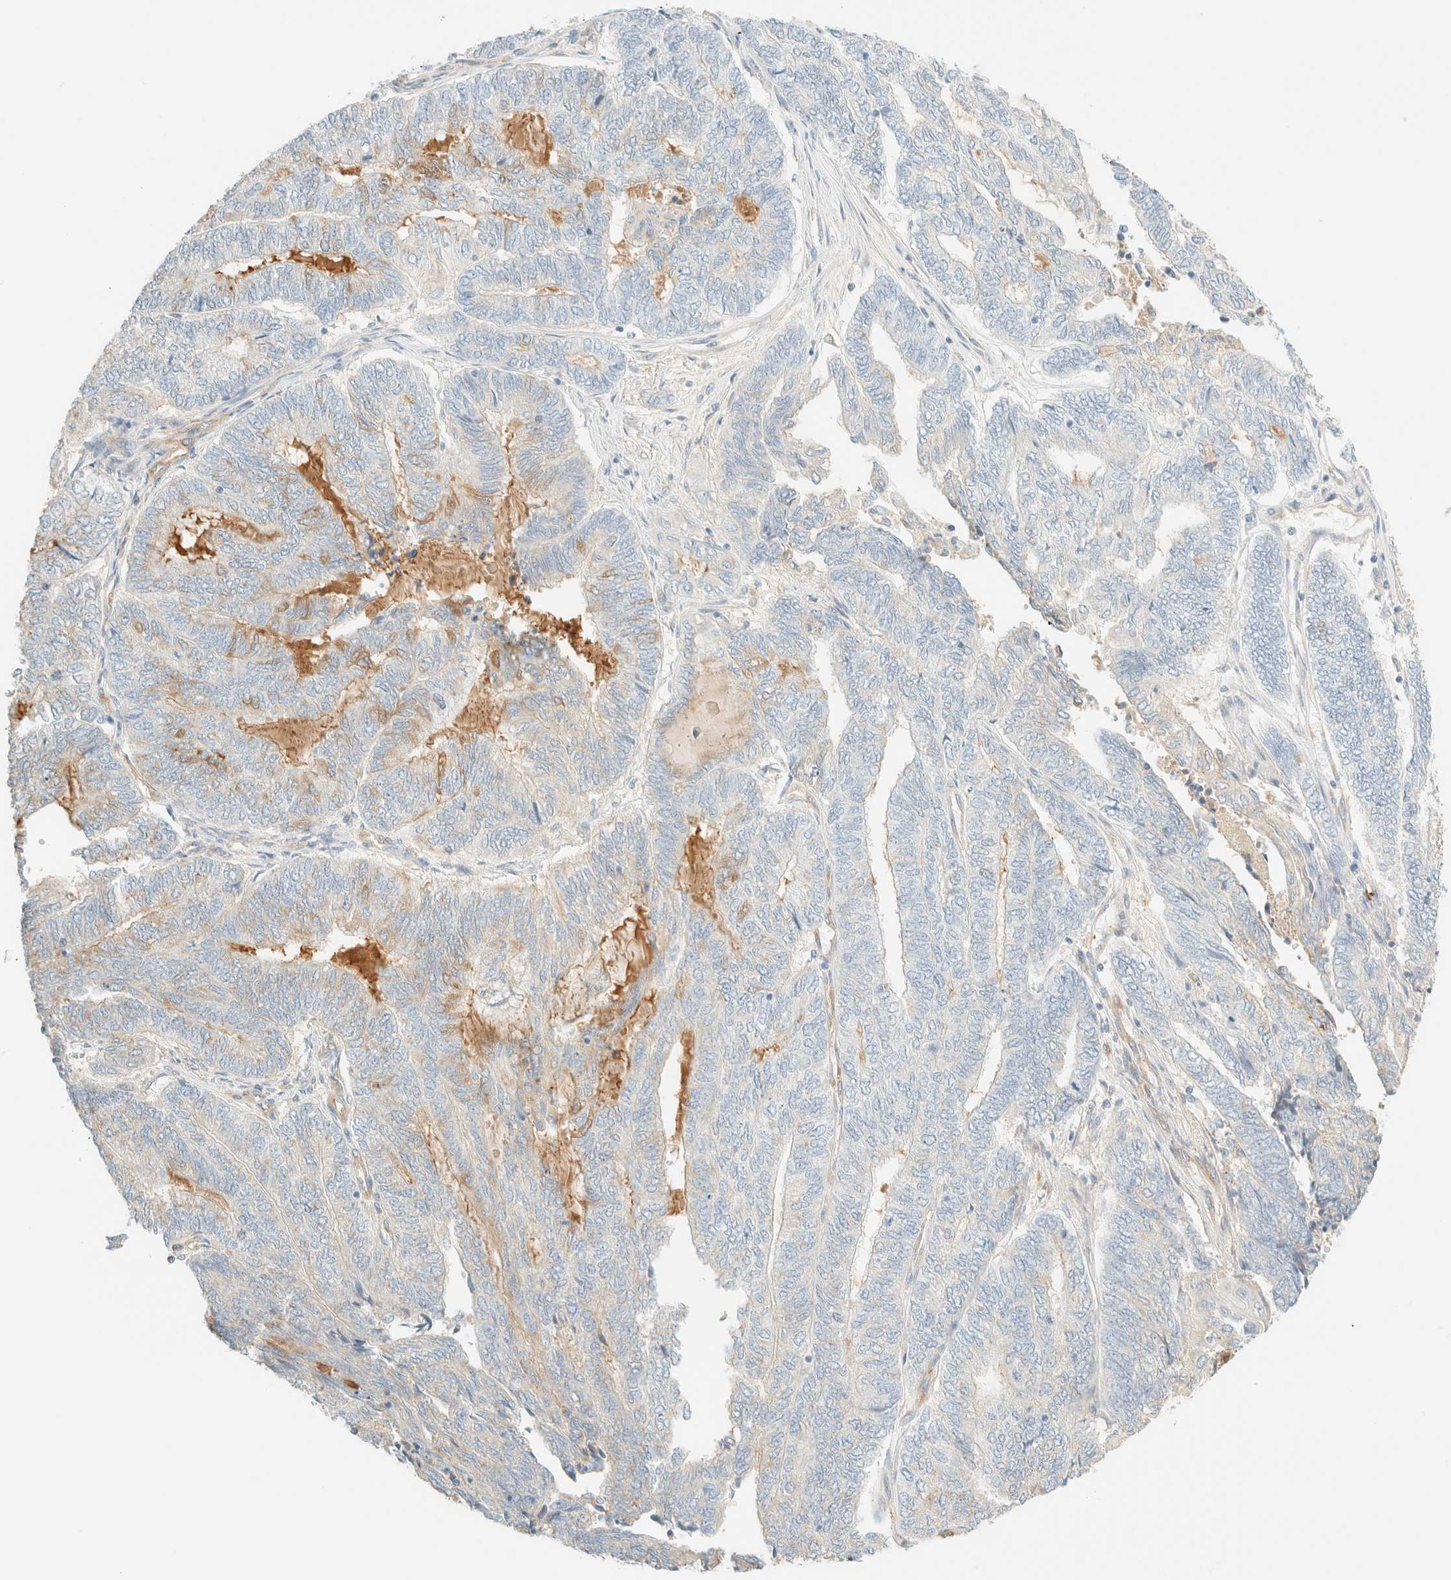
{"staining": {"intensity": "negative", "quantity": "none", "location": "none"}, "tissue": "endometrial cancer", "cell_type": "Tumor cells", "image_type": "cancer", "snomed": [{"axis": "morphology", "description": "Adenocarcinoma, NOS"}, {"axis": "topography", "description": "Uterus"}, {"axis": "topography", "description": "Endometrium"}], "caption": "IHC photomicrograph of neoplastic tissue: endometrial adenocarcinoma stained with DAB (3,3'-diaminobenzidine) demonstrates no significant protein staining in tumor cells. (Brightfield microscopy of DAB immunohistochemistry at high magnification).", "gene": "FHOD1", "patient": {"sex": "female", "age": 70}}